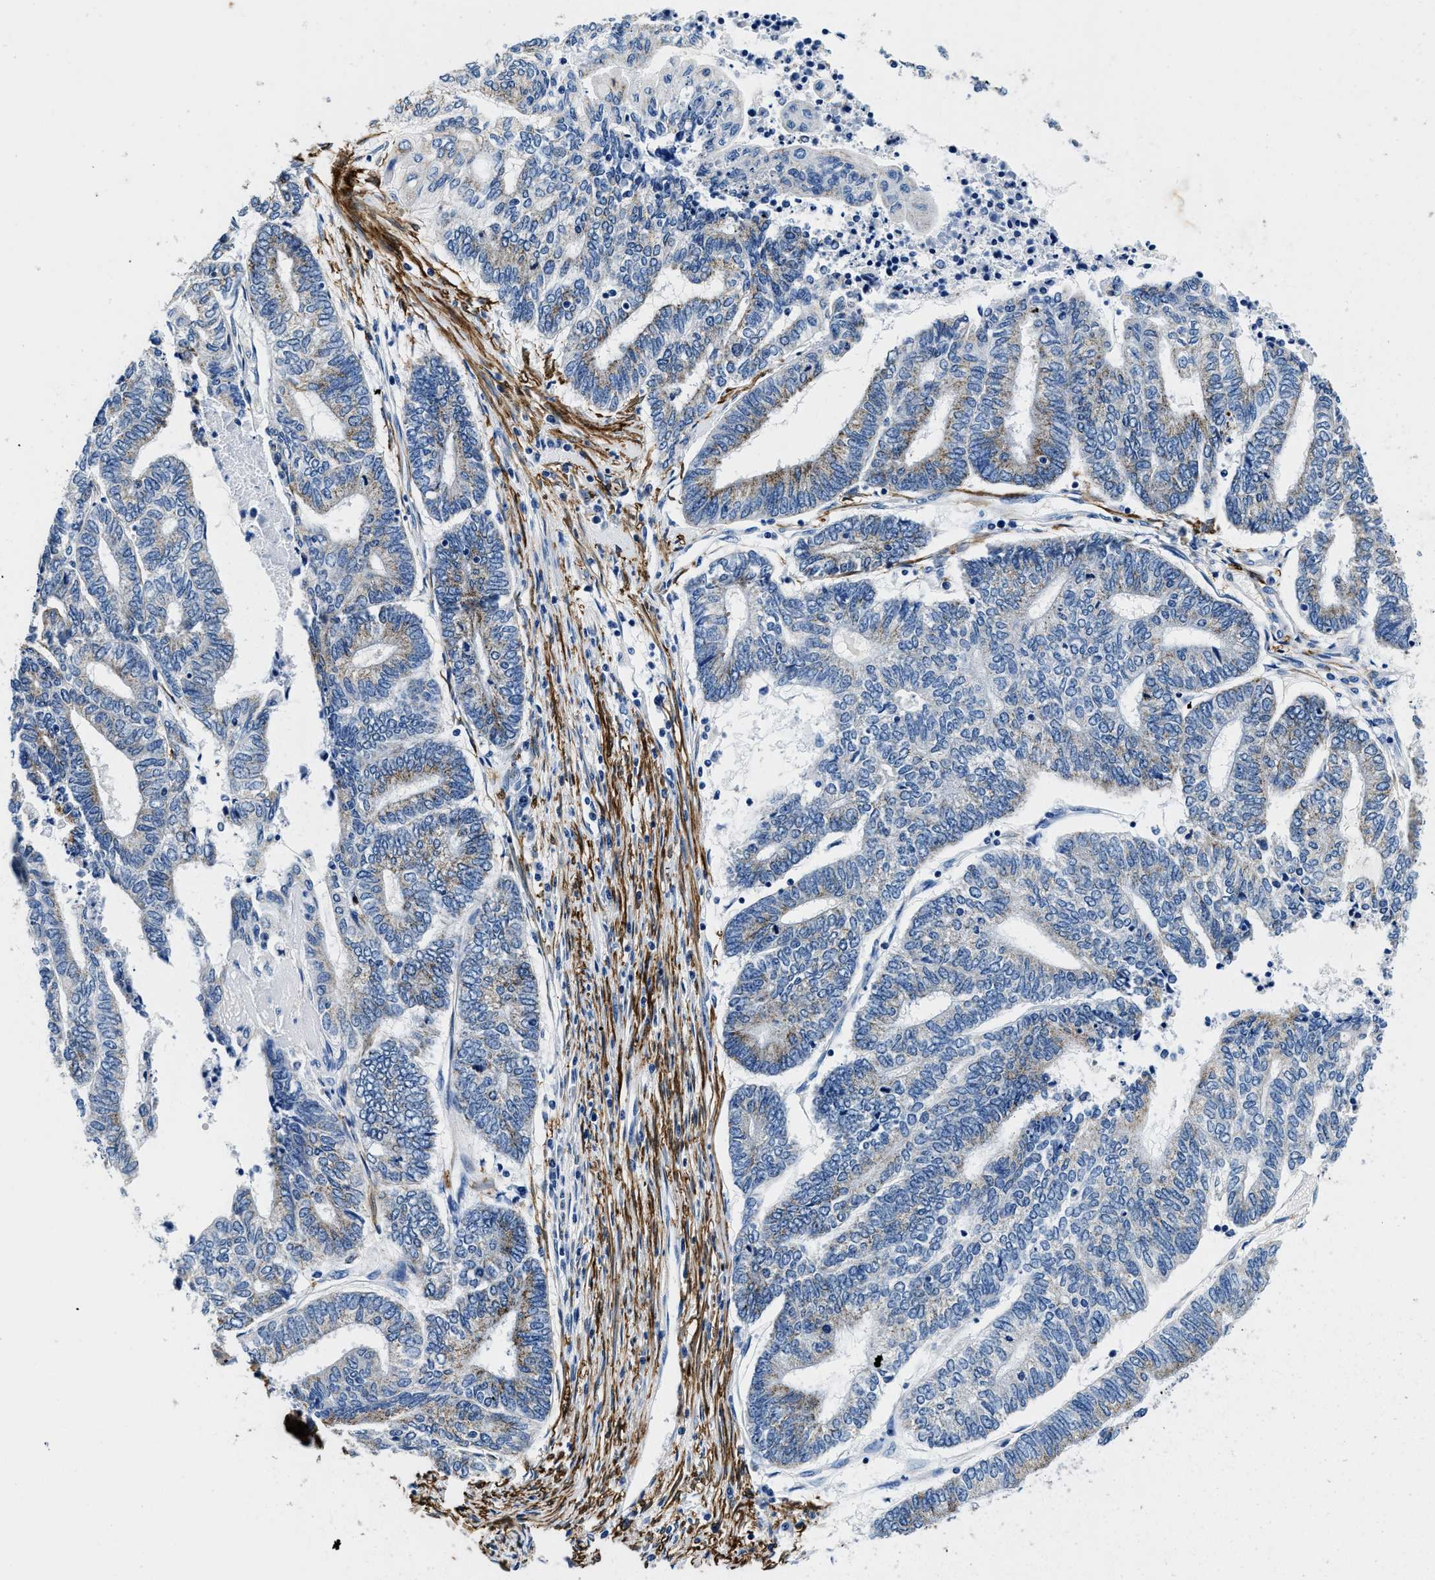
{"staining": {"intensity": "weak", "quantity": "<25%", "location": "cytoplasmic/membranous"}, "tissue": "endometrial cancer", "cell_type": "Tumor cells", "image_type": "cancer", "snomed": [{"axis": "morphology", "description": "Adenocarcinoma, NOS"}, {"axis": "topography", "description": "Uterus"}, {"axis": "topography", "description": "Endometrium"}], "caption": "This is an immunohistochemistry (IHC) image of endometrial adenocarcinoma. There is no expression in tumor cells.", "gene": "TEX261", "patient": {"sex": "female", "age": 70}}